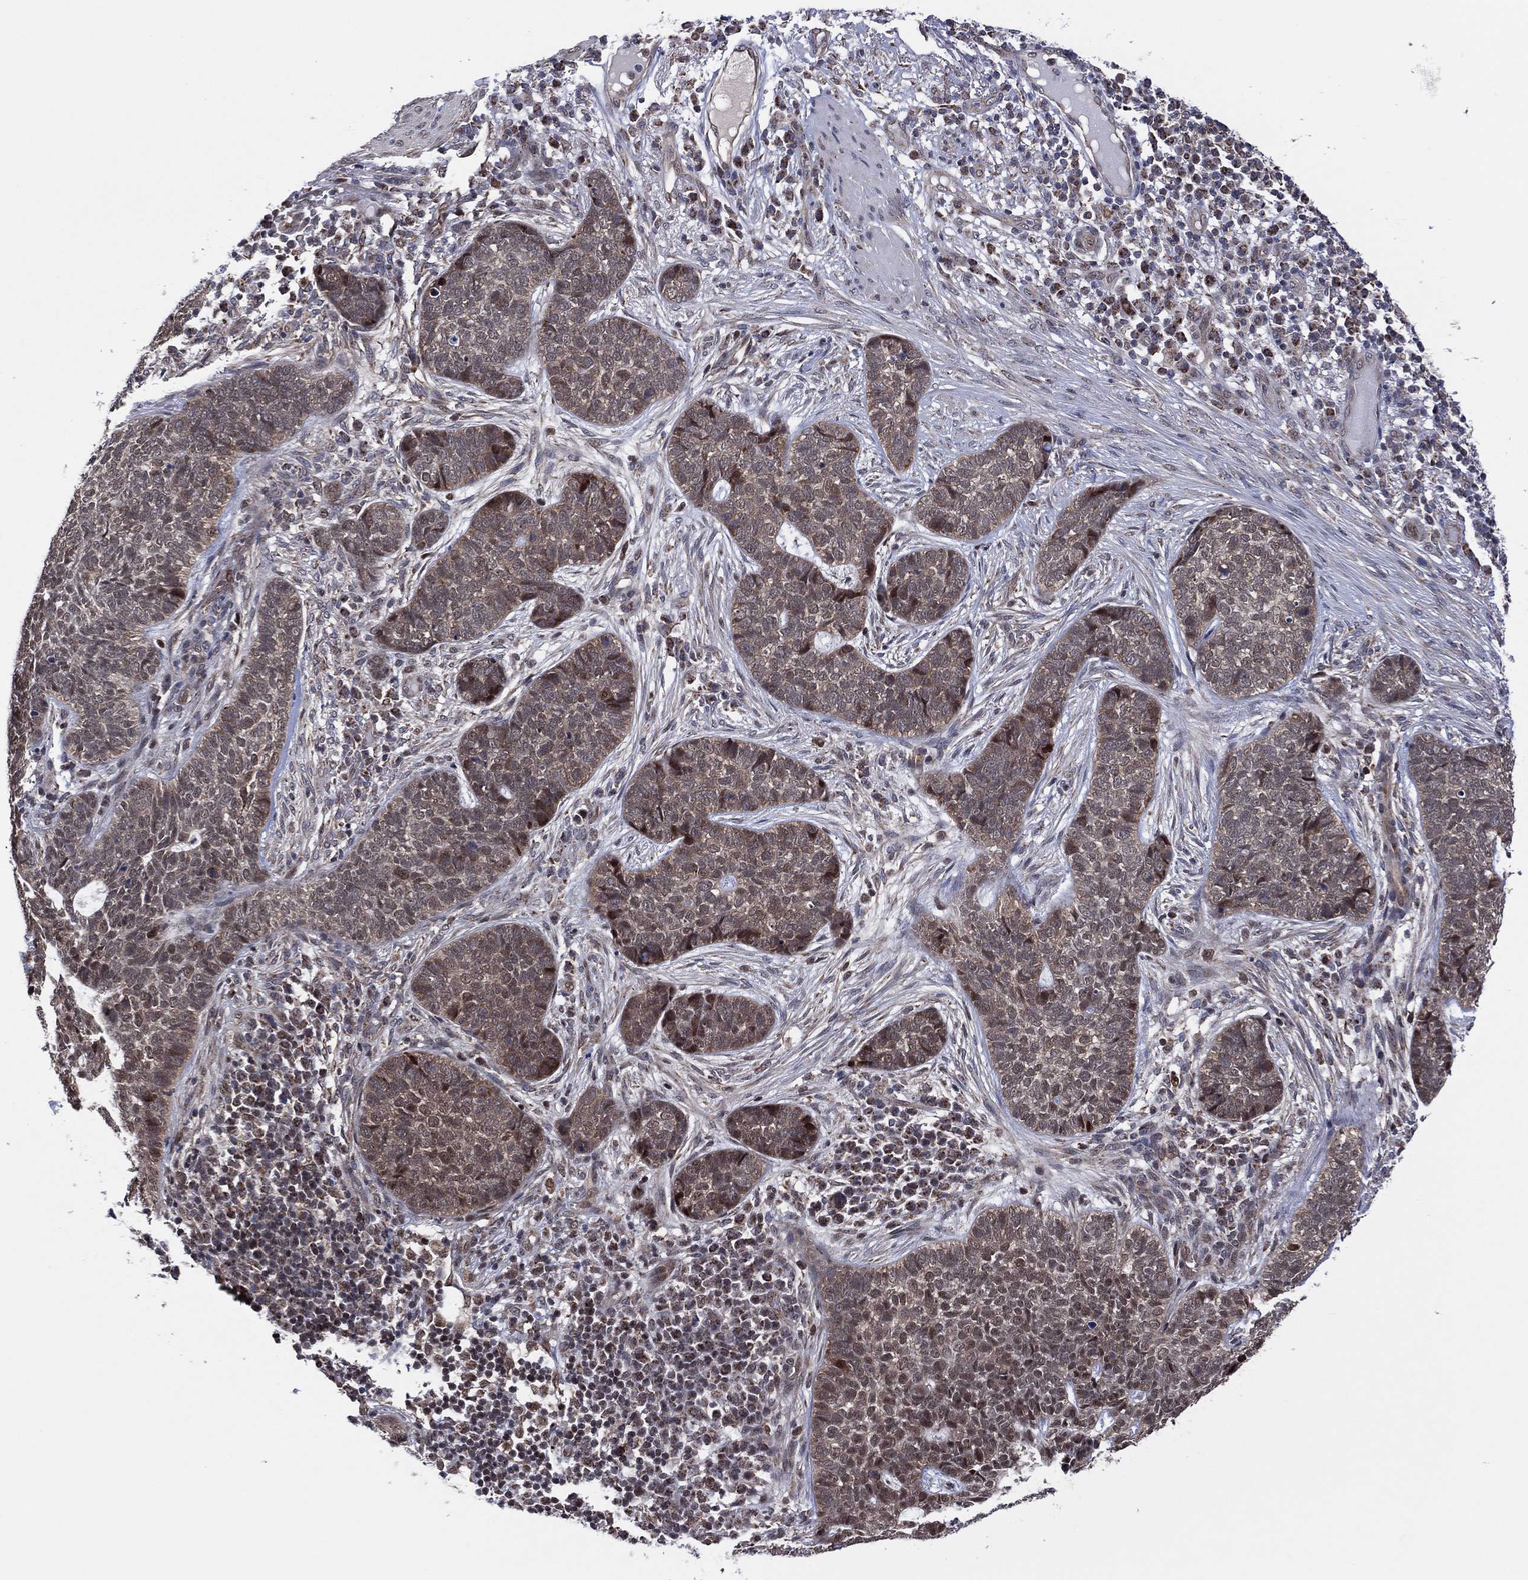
{"staining": {"intensity": "weak", "quantity": "25%-75%", "location": "cytoplasmic/membranous"}, "tissue": "skin cancer", "cell_type": "Tumor cells", "image_type": "cancer", "snomed": [{"axis": "morphology", "description": "Basal cell carcinoma"}, {"axis": "topography", "description": "Skin"}], "caption": "Brown immunohistochemical staining in skin cancer reveals weak cytoplasmic/membranous staining in about 25%-75% of tumor cells. Immunohistochemistry stains the protein in brown and the nuclei are stained blue.", "gene": "PIDD1", "patient": {"sex": "female", "age": 69}}